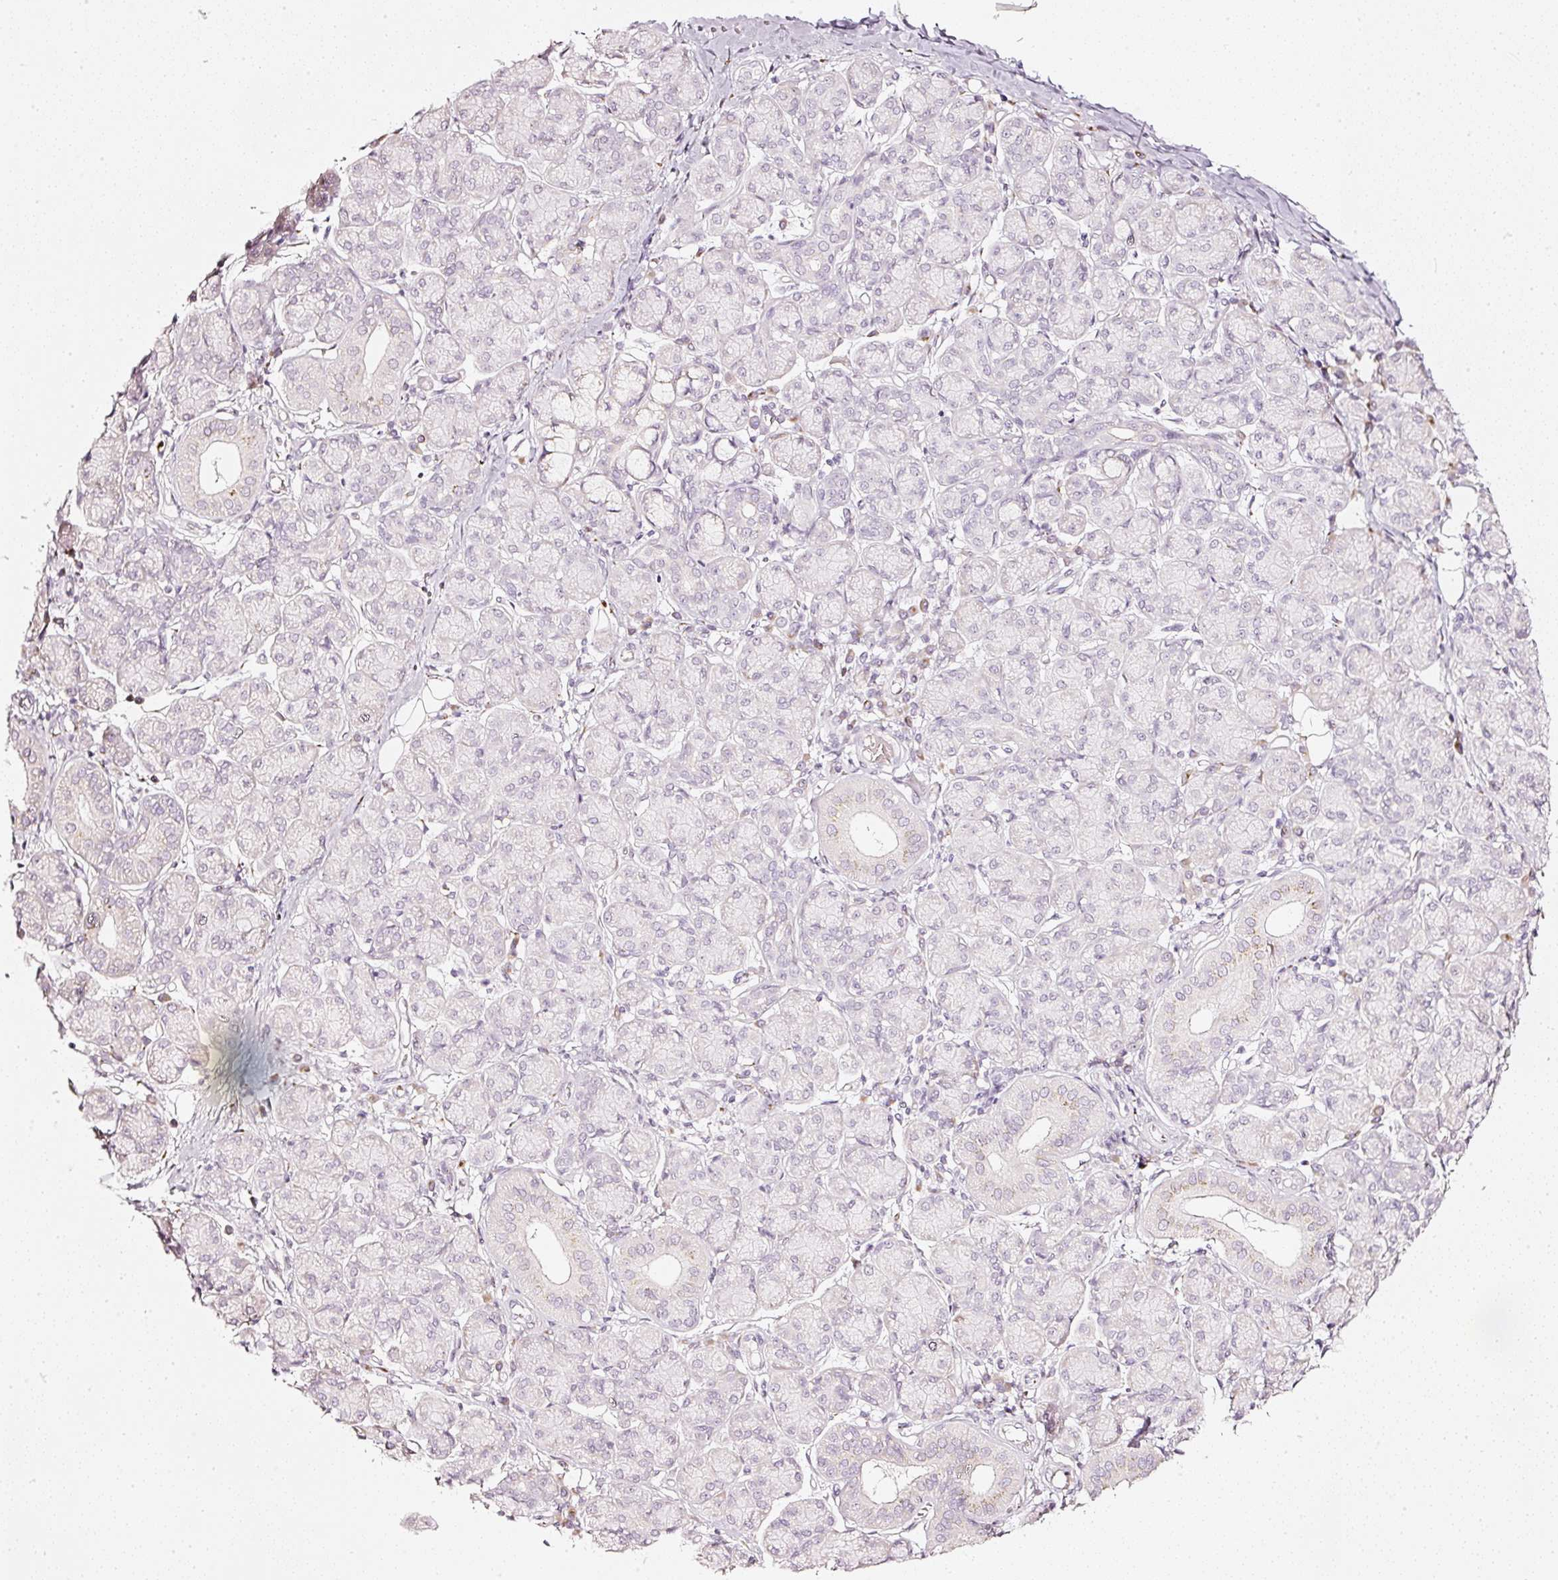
{"staining": {"intensity": "negative", "quantity": "none", "location": "none"}, "tissue": "salivary gland", "cell_type": "Glandular cells", "image_type": "normal", "snomed": [{"axis": "morphology", "description": "Normal tissue, NOS"}, {"axis": "morphology", "description": "Inflammation, NOS"}, {"axis": "topography", "description": "Lymph node"}, {"axis": "topography", "description": "Salivary gland"}], "caption": "This is an IHC histopathology image of unremarkable salivary gland. There is no staining in glandular cells.", "gene": "SDF4", "patient": {"sex": "male", "age": 3}}